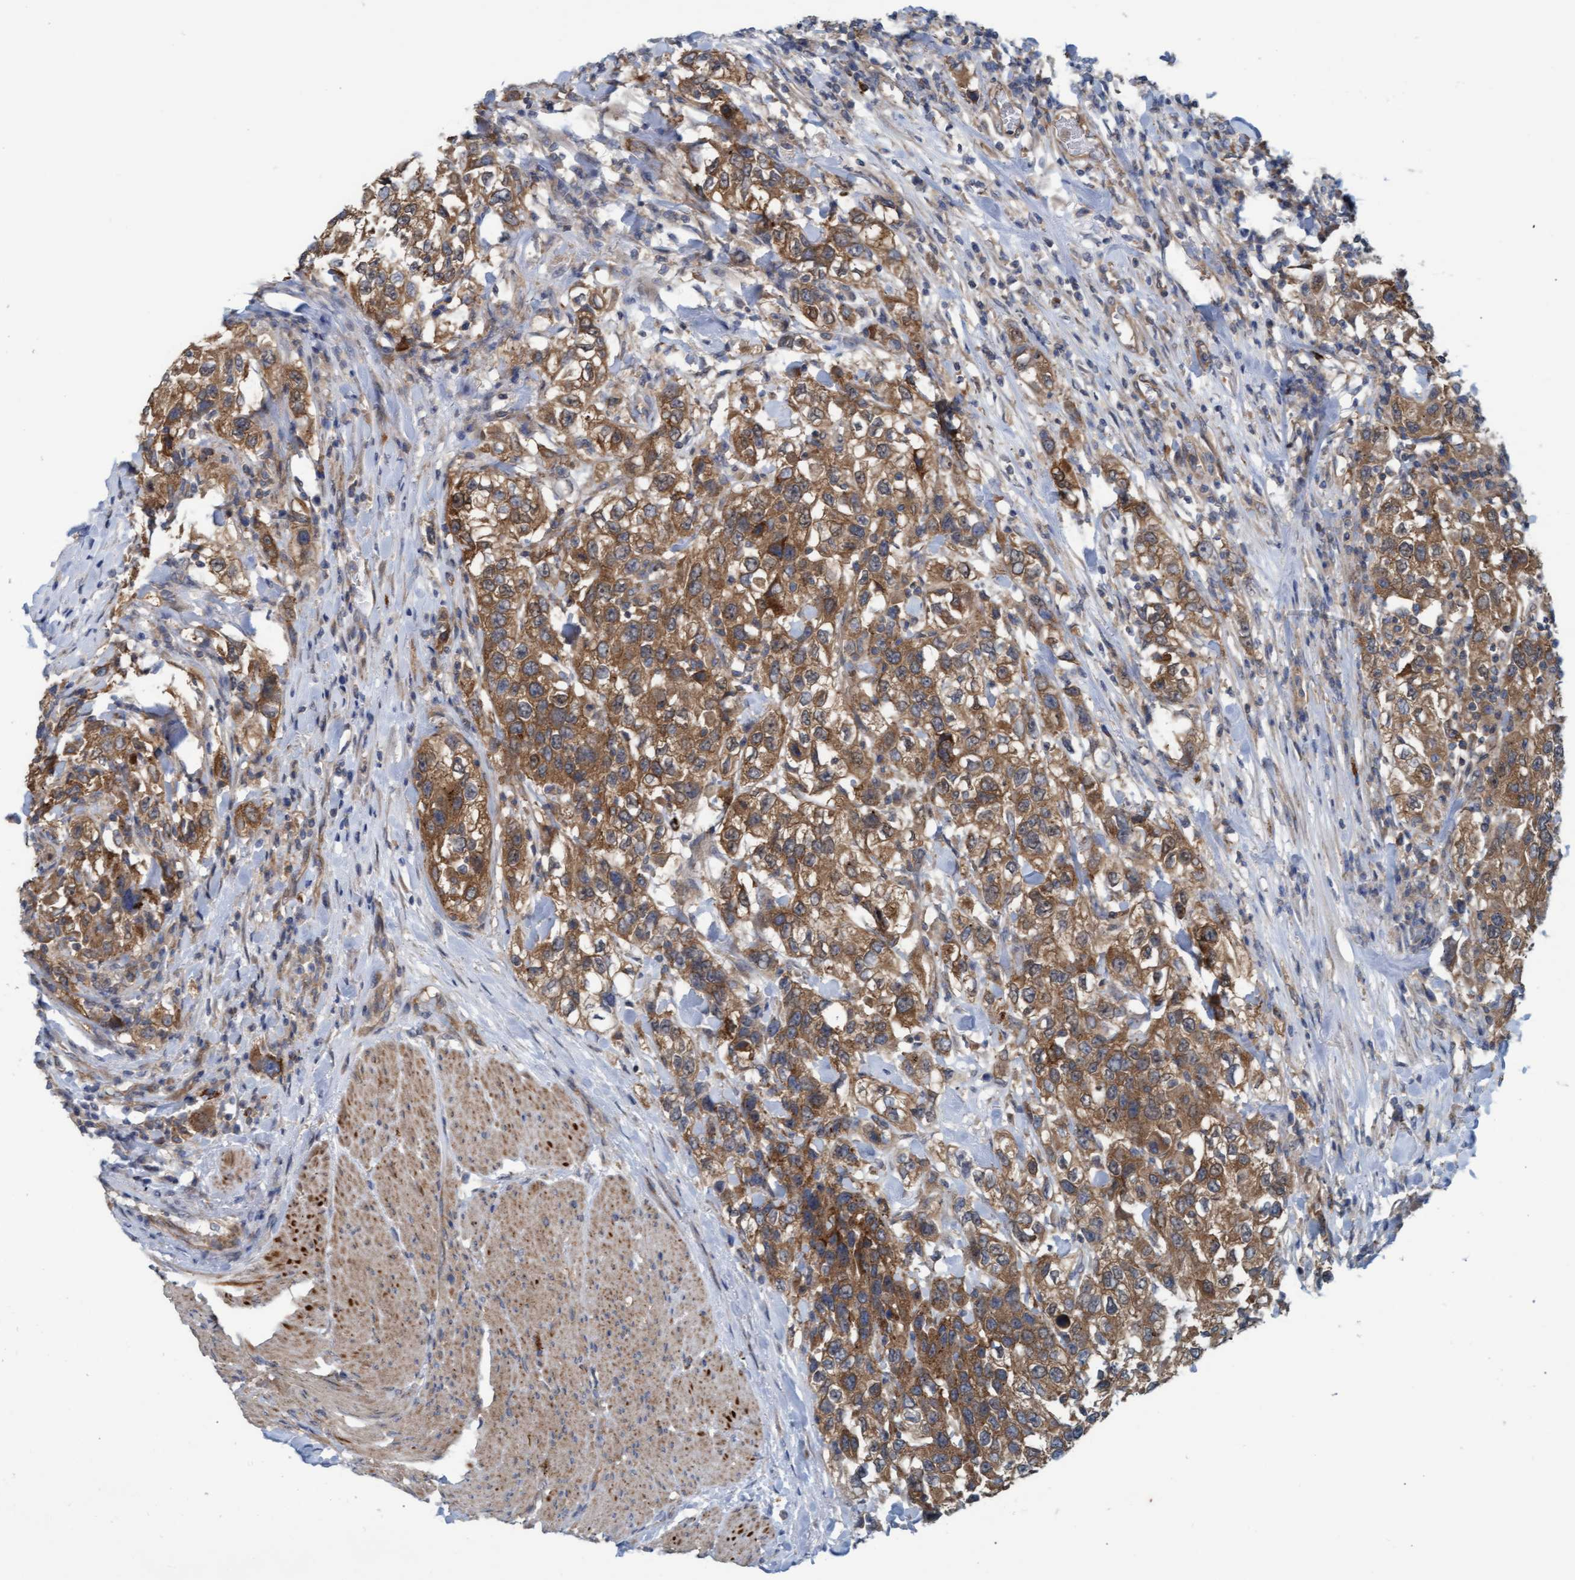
{"staining": {"intensity": "moderate", "quantity": ">75%", "location": "cytoplasmic/membranous"}, "tissue": "urothelial cancer", "cell_type": "Tumor cells", "image_type": "cancer", "snomed": [{"axis": "morphology", "description": "Urothelial carcinoma, High grade"}, {"axis": "topography", "description": "Urinary bladder"}], "caption": "High-magnification brightfield microscopy of high-grade urothelial carcinoma stained with DAB (3,3'-diaminobenzidine) (brown) and counterstained with hematoxylin (blue). tumor cells exhibit moderate cytoplasmic/membranous positivity is appreciated in about>75% of cells. The staining was performed using DAB, with brown indicating positive protein expression. Nuclei are stained blue with hematoxylin.", "gene": "LRSAM1", "patient": {"sex": "female", "age": 80}}